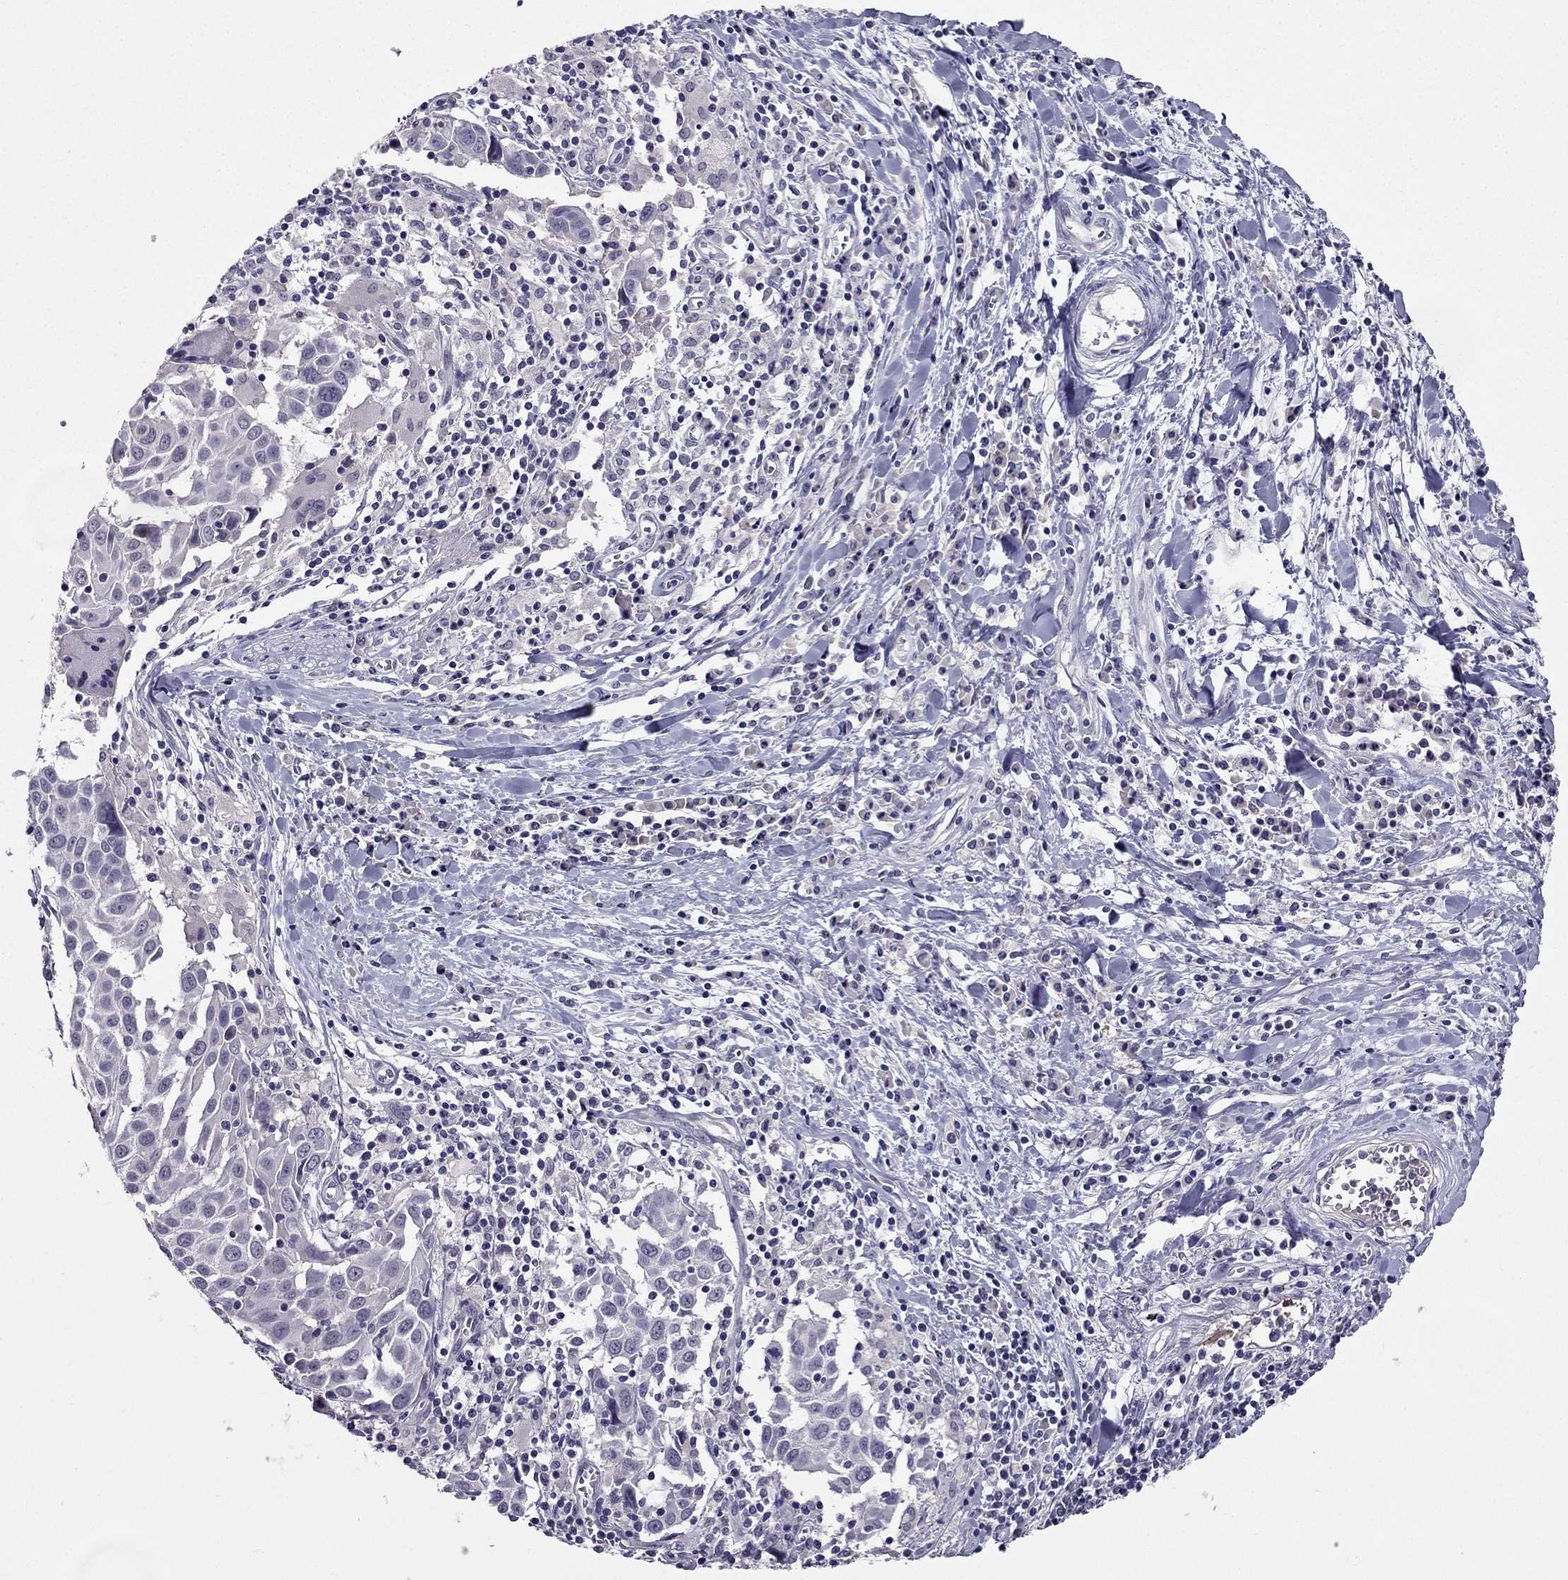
{"staining": {"intensity": "negative", "quantity": "none", "location": "none"}, "tissue": "lung cancer", "cell_type": "Tumor cells", "image_type": "cancer", "snomed": [{"axis": "morphology", "description": "Squamous cell carcinoma, NOS"}, {"axis": "topography", "description": "Lung"}], "caption": "High power microscopy image of an immunohistochemistry (IHC) micrograph of lung cancer (squamous cell carcinoma), revealing no significant positivity in tumor cells.", "gene": "DUSP15", "patient": {"sex": "male", "age": 57}}